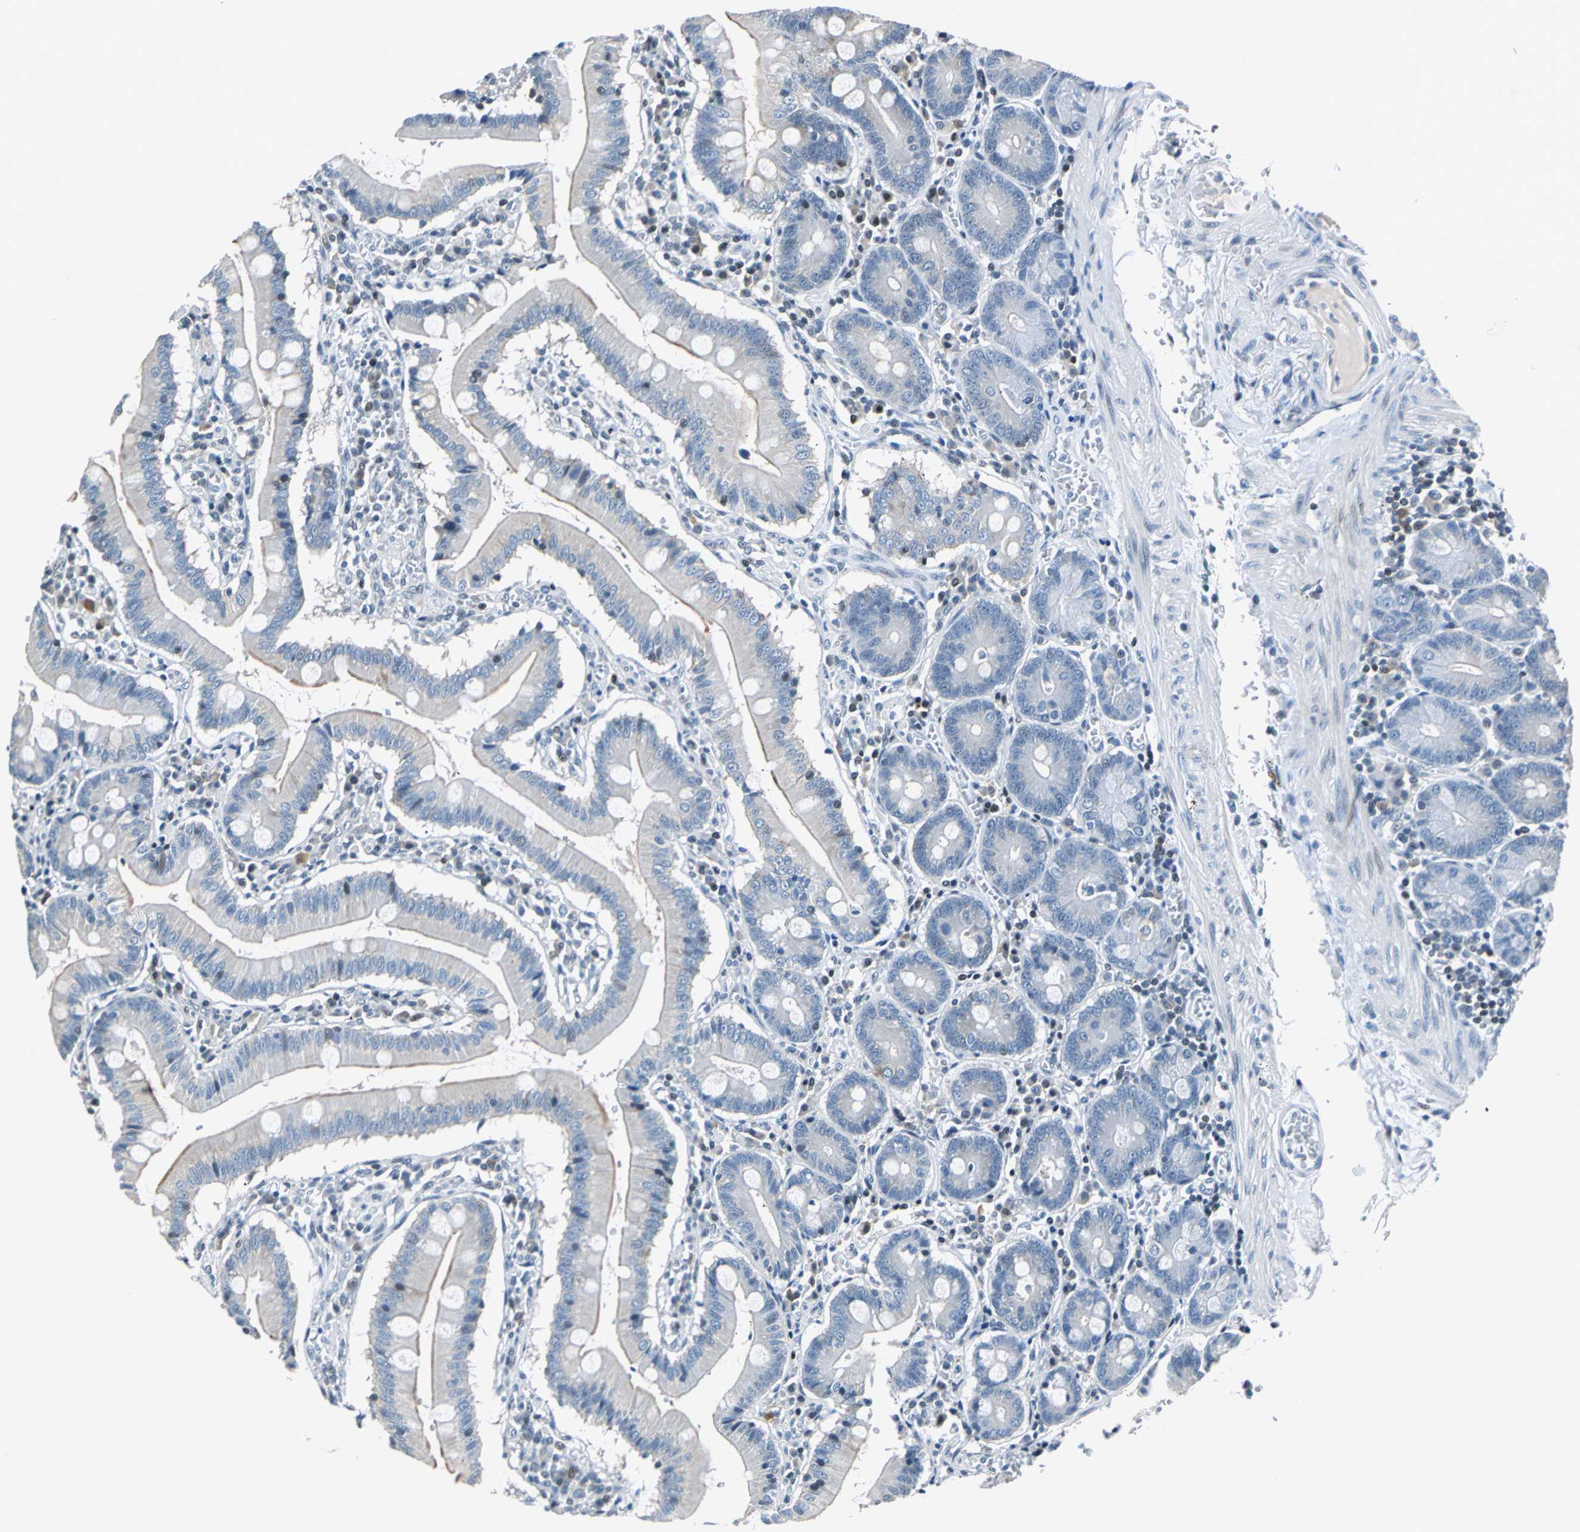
{"staining": {"intensity": "strong", "quantity": "25%-75%", "location": "cytoplasmic/membranous"}, "tissue": "small intestine", "cell_type": "Glandular cells", "image_type": "normal", "snomed": [{"axis": "morphology", "description": "Normal tissue, NOS"}, {"axis": "topography", "description": "Small intestine"}], "caption": "Brown immunohistochemical staining in unremarkable small intestine shows strong cytoplasmic/membranous staining in approximately 25%-75% of glandular cells.", "gene": "HCFC2", "patient": {"sex": "male", "age": 71}}